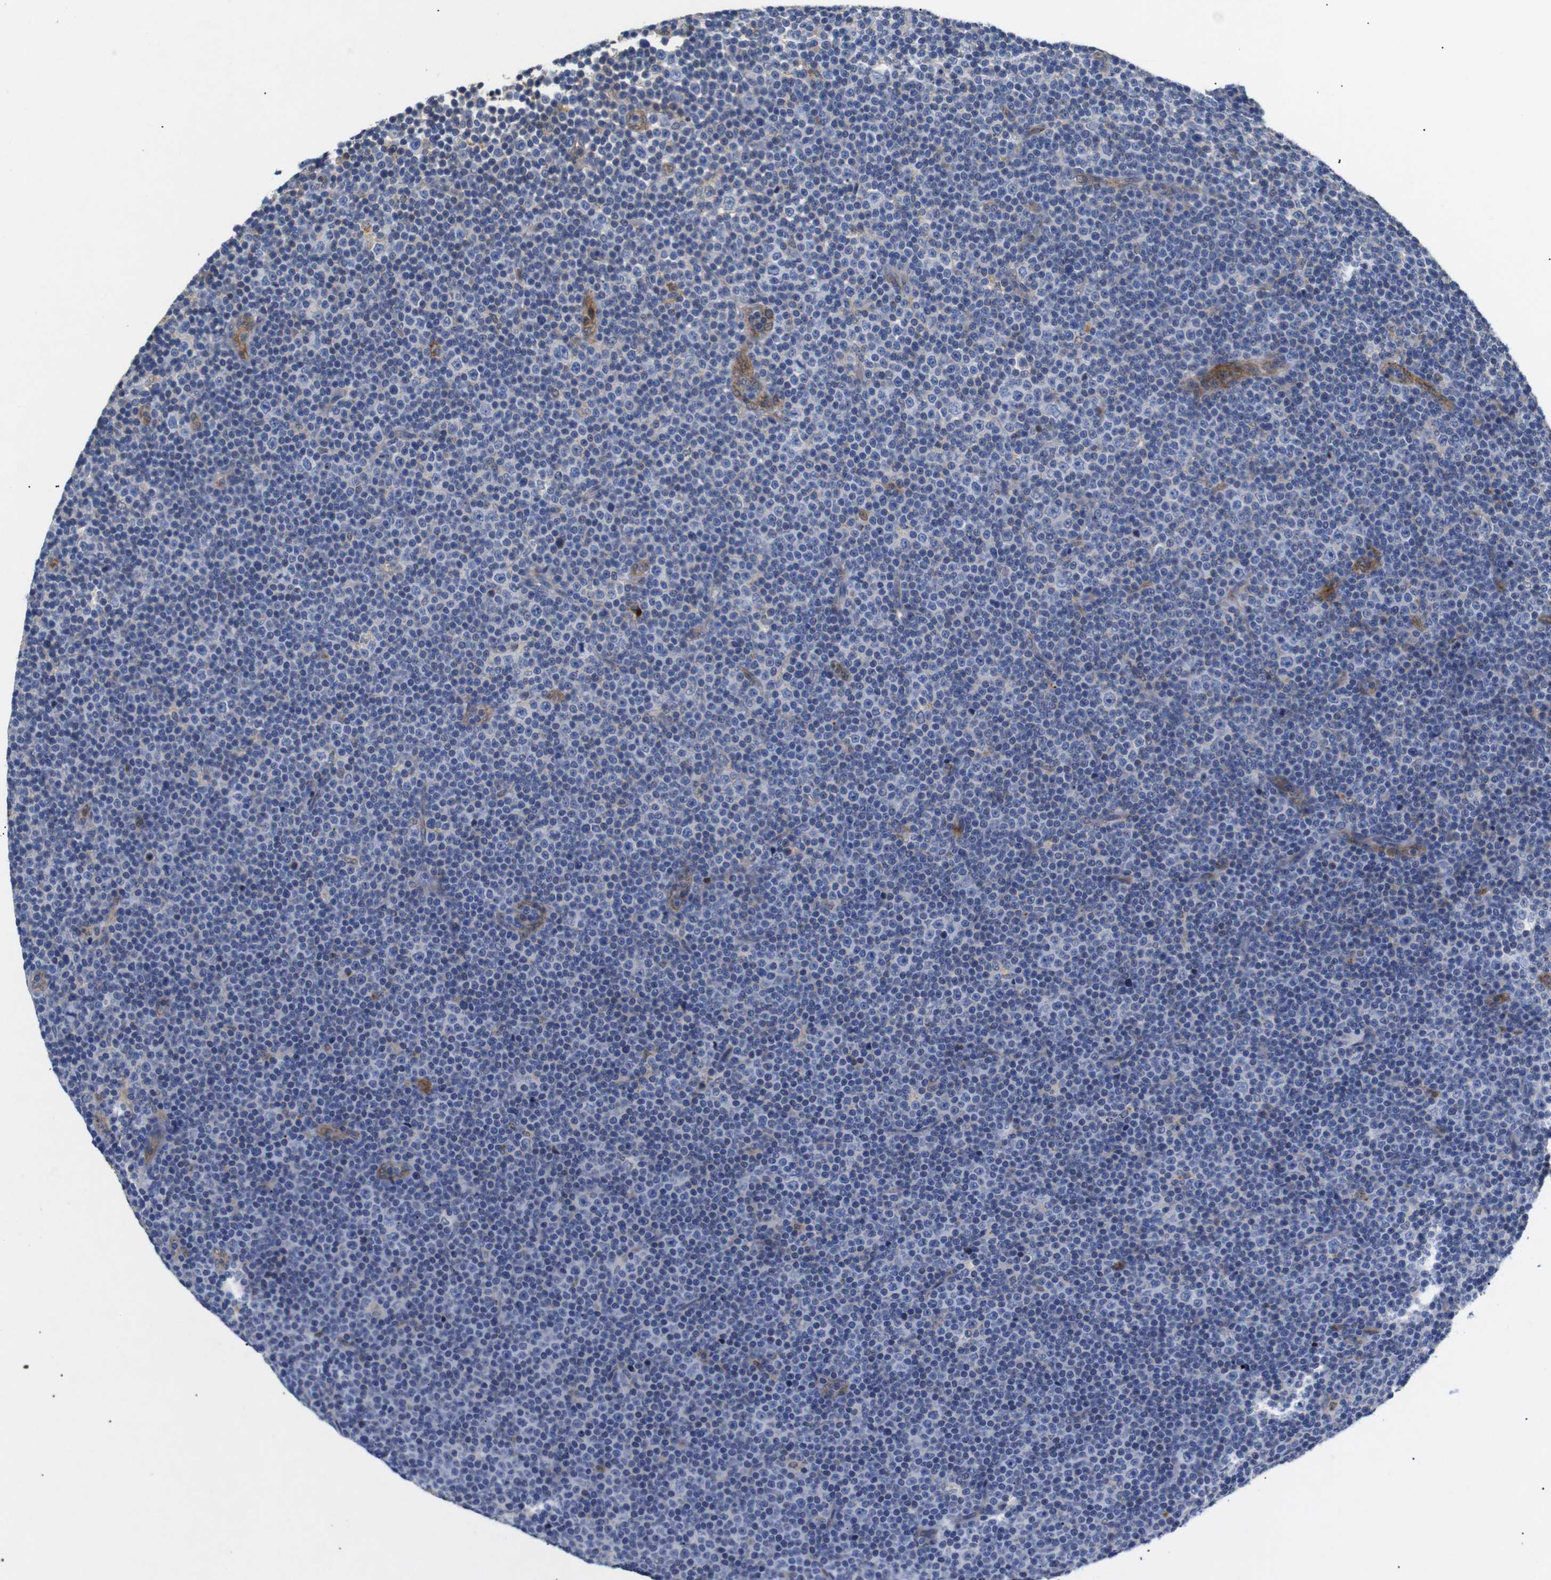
{"staining": {"intensity": "negative", "quantity": "none", "location": "none"}, "tissue": "lymphoma", "cell_type": "Tumor cells", "image_type": "cancer", "snomed": [{"axis": "morphology", "description": "Malignant lymphoma, non-Hodgkin's type, Low grade"}, {"axis": "topography", "description": "Lymph node"}], "caption": "Tumor cells show no significant positivity in lymphoma.", "gene": "SDCBP", "patient": {"sex": "female", "age": 67}}